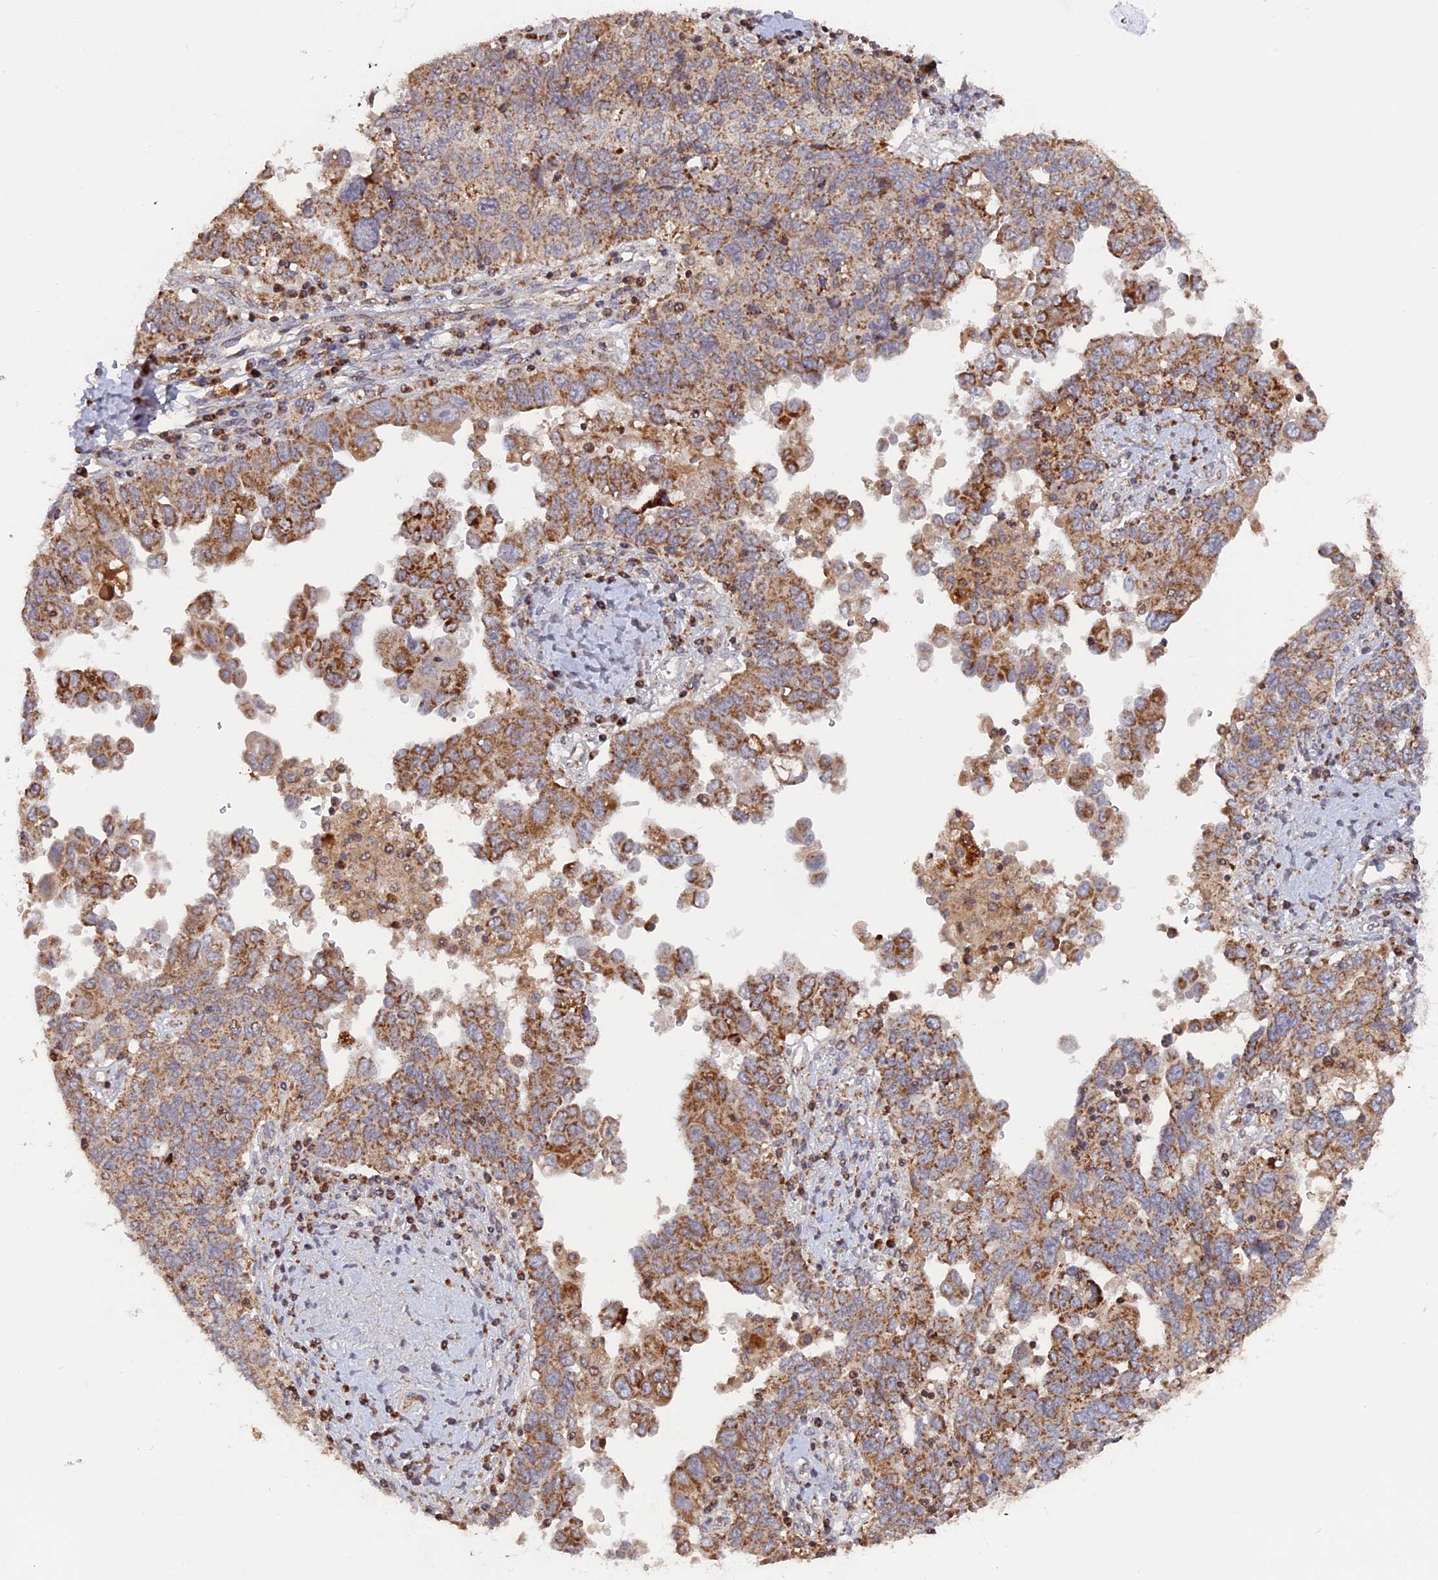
{"staining": {"intensity": "moderate", "quantity": ">75%", "location": "cytoplasmic/membranous"}, "tissue": "ovarian cancer", "cell_type": "Tumor cells", "image_type": "cancer", "snomed": [{"axis": "morphology", "description": "Carcinoma, endometroid"}, {"axis": "topography", "description": "Ovary"}], "caption": "Immunohistochemistry (DAB) staining of human ovarian cancer reveals moderate cytoplasmic/membranous protein staining in approximately >75% of tumor cells. Immunohistochemistry stains the protein in brown and the nuclei are stained blue.", "gene": "MPV17L", "patient": {"sex": "female", "age": 62}}